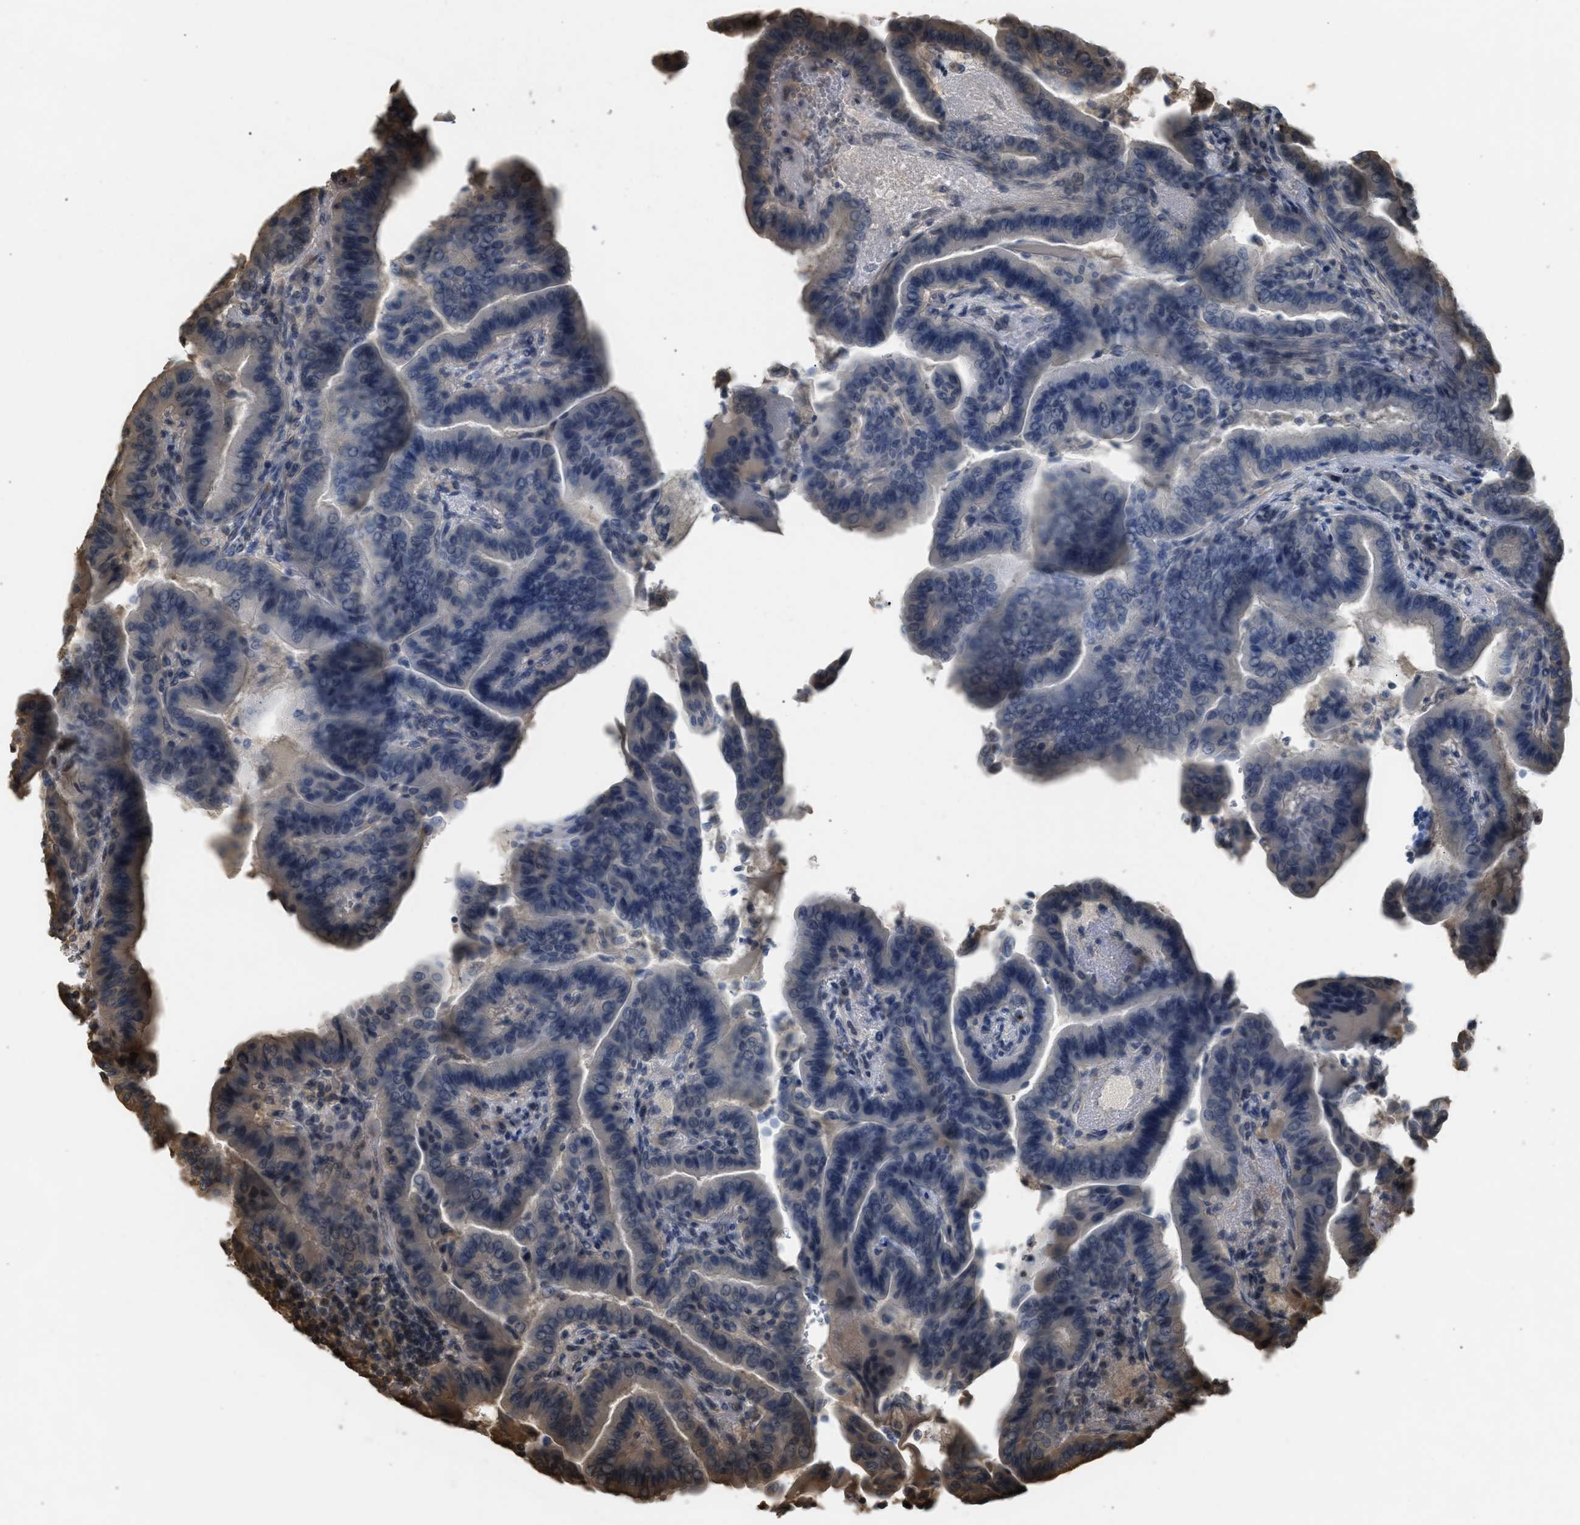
{"staining": {"intensity": "negative", "quantity": "none", "location": "none"}, "tissue": "thyroid cancer", "cell_type": "Tumor cells", "image_type": "cancer", "snomed": [{"axis": "morphology", "description": "Papillary adenocarcinoma, NOS"}, {"axis": "topography", "description": "Thyroid gland"}], "caption": "High magnification brightfield microscopy of thyroid papillary adenocarcinoma stained with DAB (brown) and counterstained with hematoxylin (blue): tumor cells show no significant staining.", "gene": "ARHGDIA", "patient": {"sex": "male", "age": 33}}